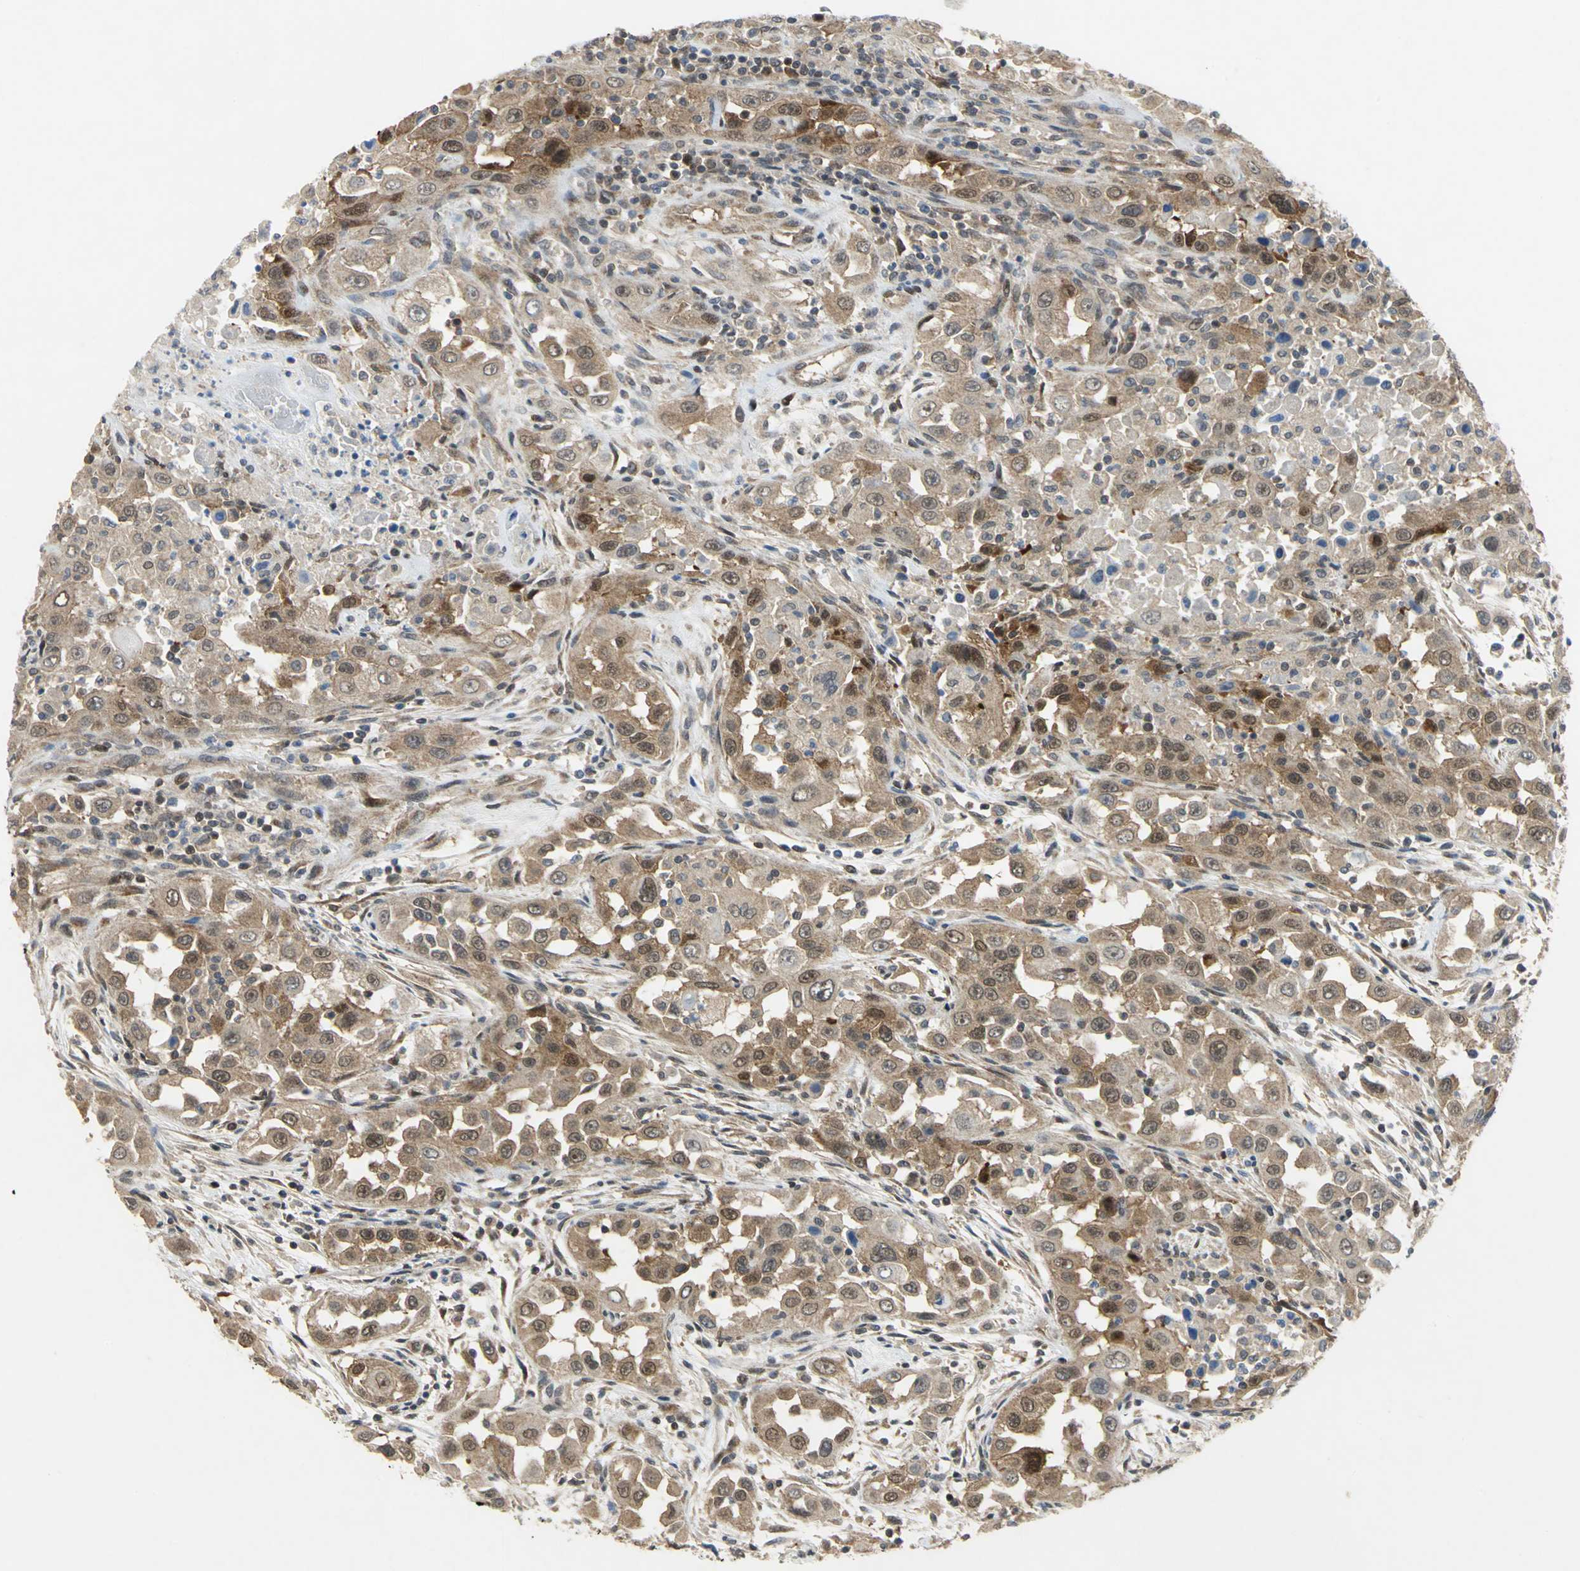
{"staining": {"intensity": "moderate", "quantity": ">75%", "location": "cytoplasmic/membranous,nuclear"}, "tissue": "head and neck cancer", "cell_type": "Tumor cells", "image_type": "cancer", "snomed": [{"axis": "morphology", "description": "Carcinoma, NOS"}, {"axis": "topography", "description": "Head-Neck"}], "caption": "Immunohistochemistry histopathology image of neoplastic tissue: head and neck carcinoma stained using immunohistochemistry displays medium levels of moderate protein expression localized specifically in the cytoplasmic/membranous and nuclear of tumor cells, appearing as a cytoplasmic/membranous and nuclear brown color.", "gene": "PPIA", "patient": {"sex": "male", "age": 87}}